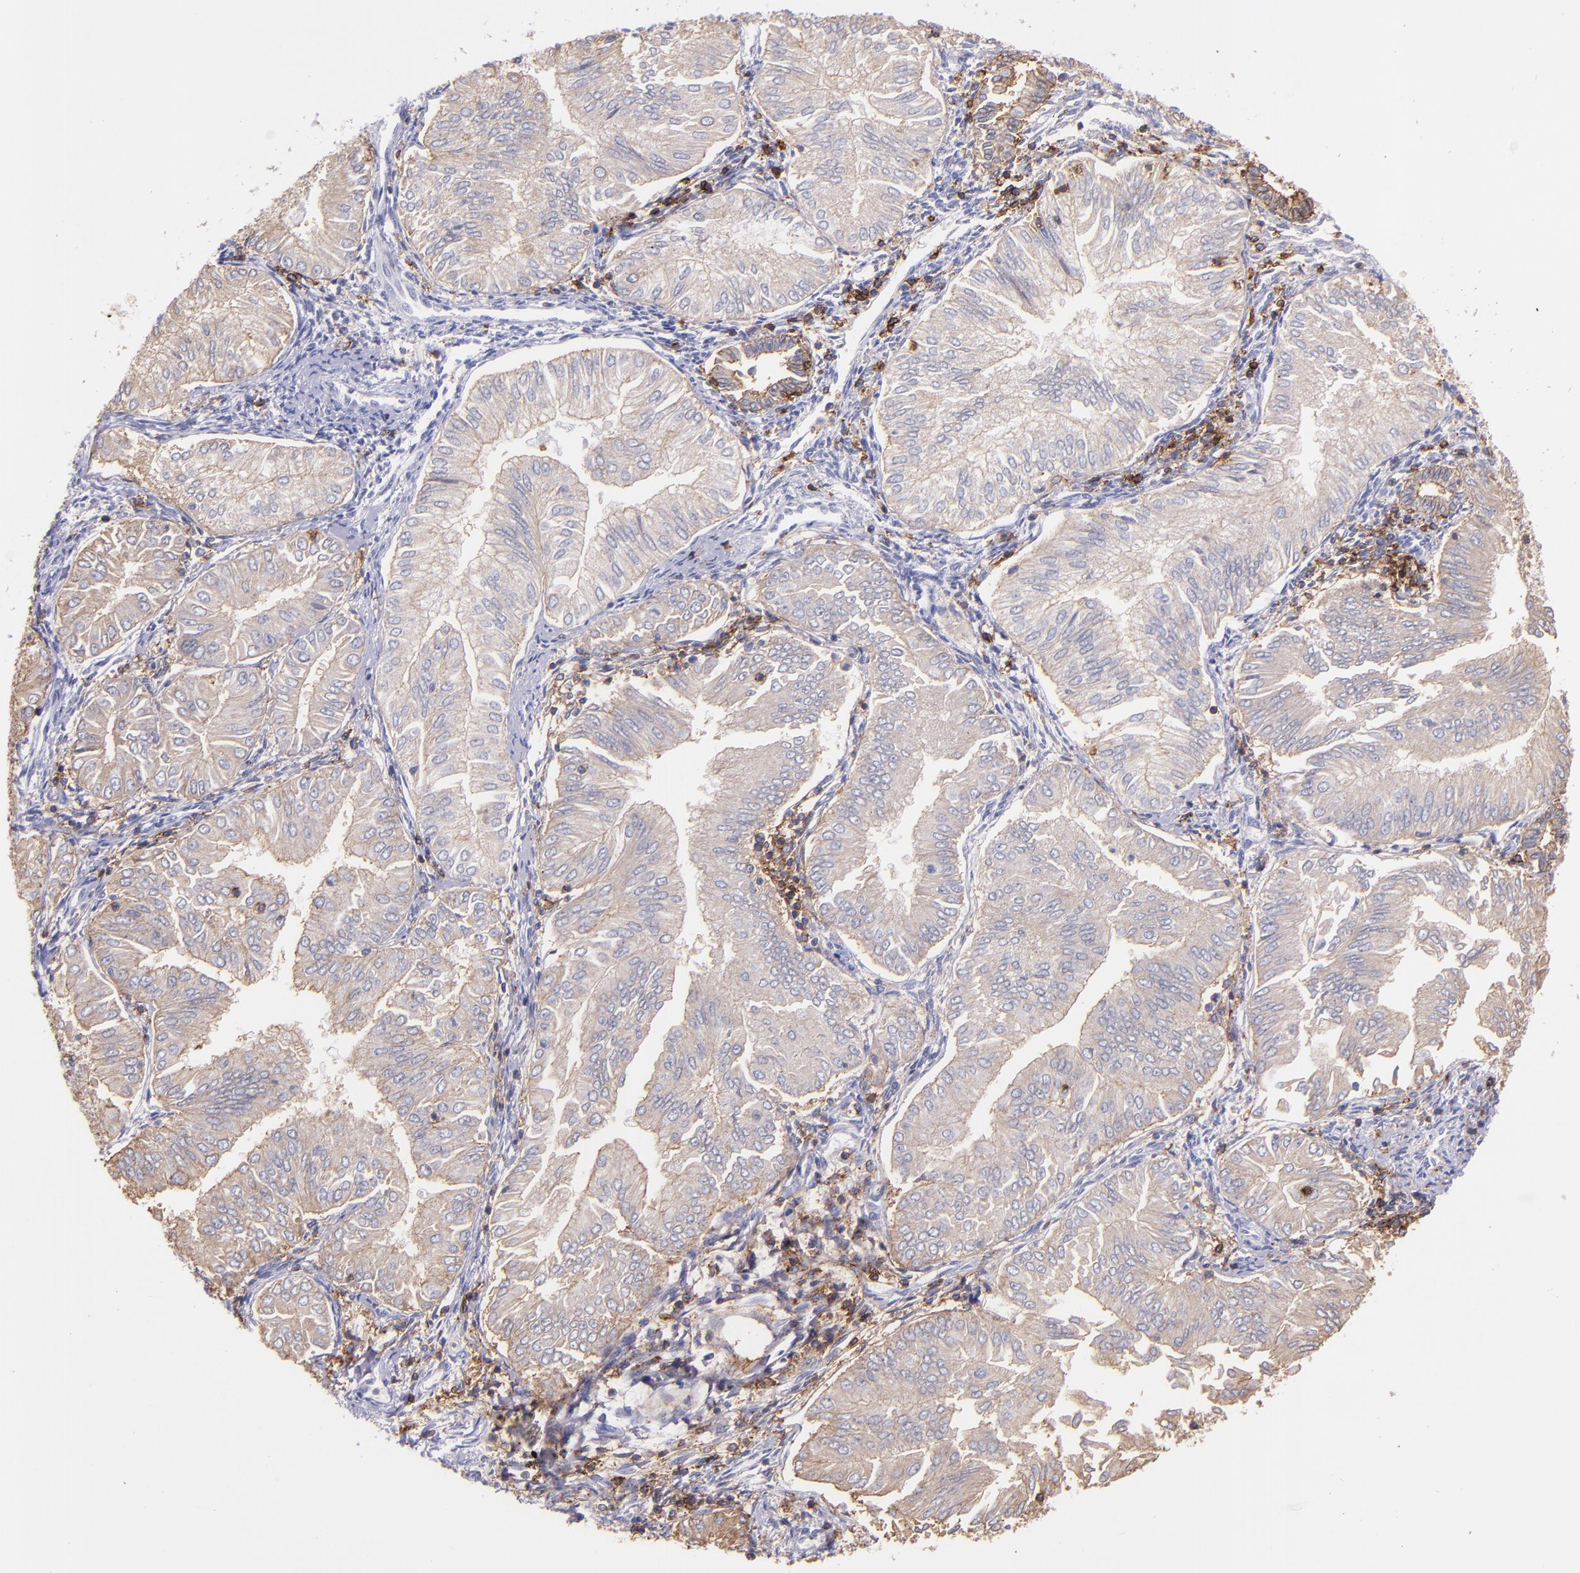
{"staining": {"intensity": "weak", "quantity": ">75%", "location": "cytoplasmic/membranous"}, "tissue": "endometrial cancer", "cell_type": "Tumor cells", "image_type": "cancer", "snomed": [{"axis": "morphology", "description": "Adenocarcinoma, NOS"}, {"axis": "topography", "description": "Endometrium"}], "caption": "Protein expression analysis of human endometrial cancer reveals weak cytoplasmic/membranous staining in about >75% of tumor cells. Nuclei are stained in blue.", "gene": "SPN", "patient": {"sex": "female", "age": 53}}